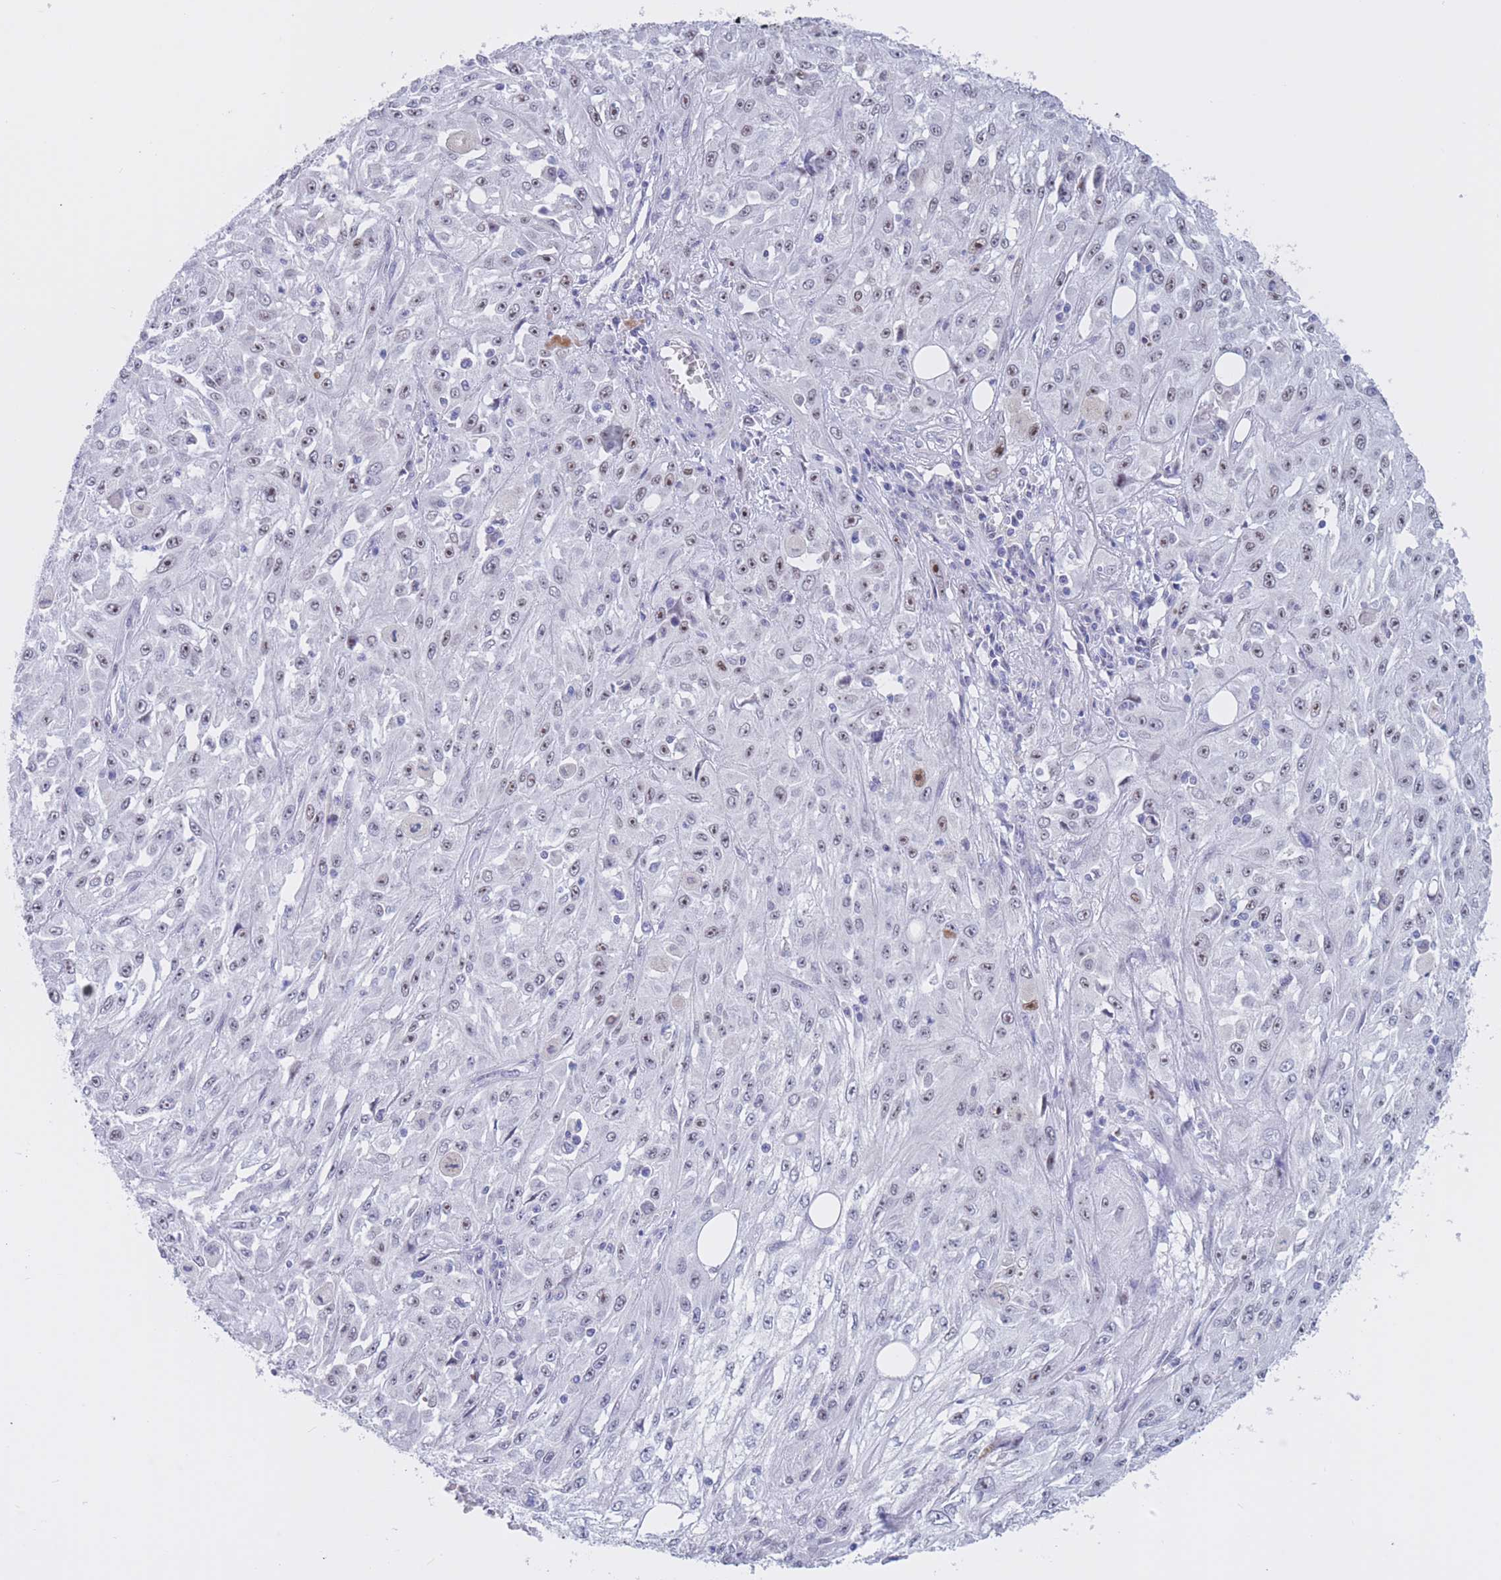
{"staining": {"intensity": "moderate", "quantity": "<25%", "location": "nuclear"}, "tissue": "skin cancer", "cell_type": "Tumor cells", "image_type": "cancer", "snomed": [{"axis": "morphology", "description": "Squamous cell carcinoma, NOS"}, {"axis": "morphology", "description": "Squamous cell carcinoma, metastatic, NOS"}, {"axis": "topography", "description": "Skin"}, {"axis": "topography", "description": "Lymph node"}], "caption": "Skin metastatic squamous cell carcinoma tissue demonstrates moderate nuclear staining in about <25% of tumor cells", "gene": "BOP1", "patient": {"sex": "male", "age": 75}}